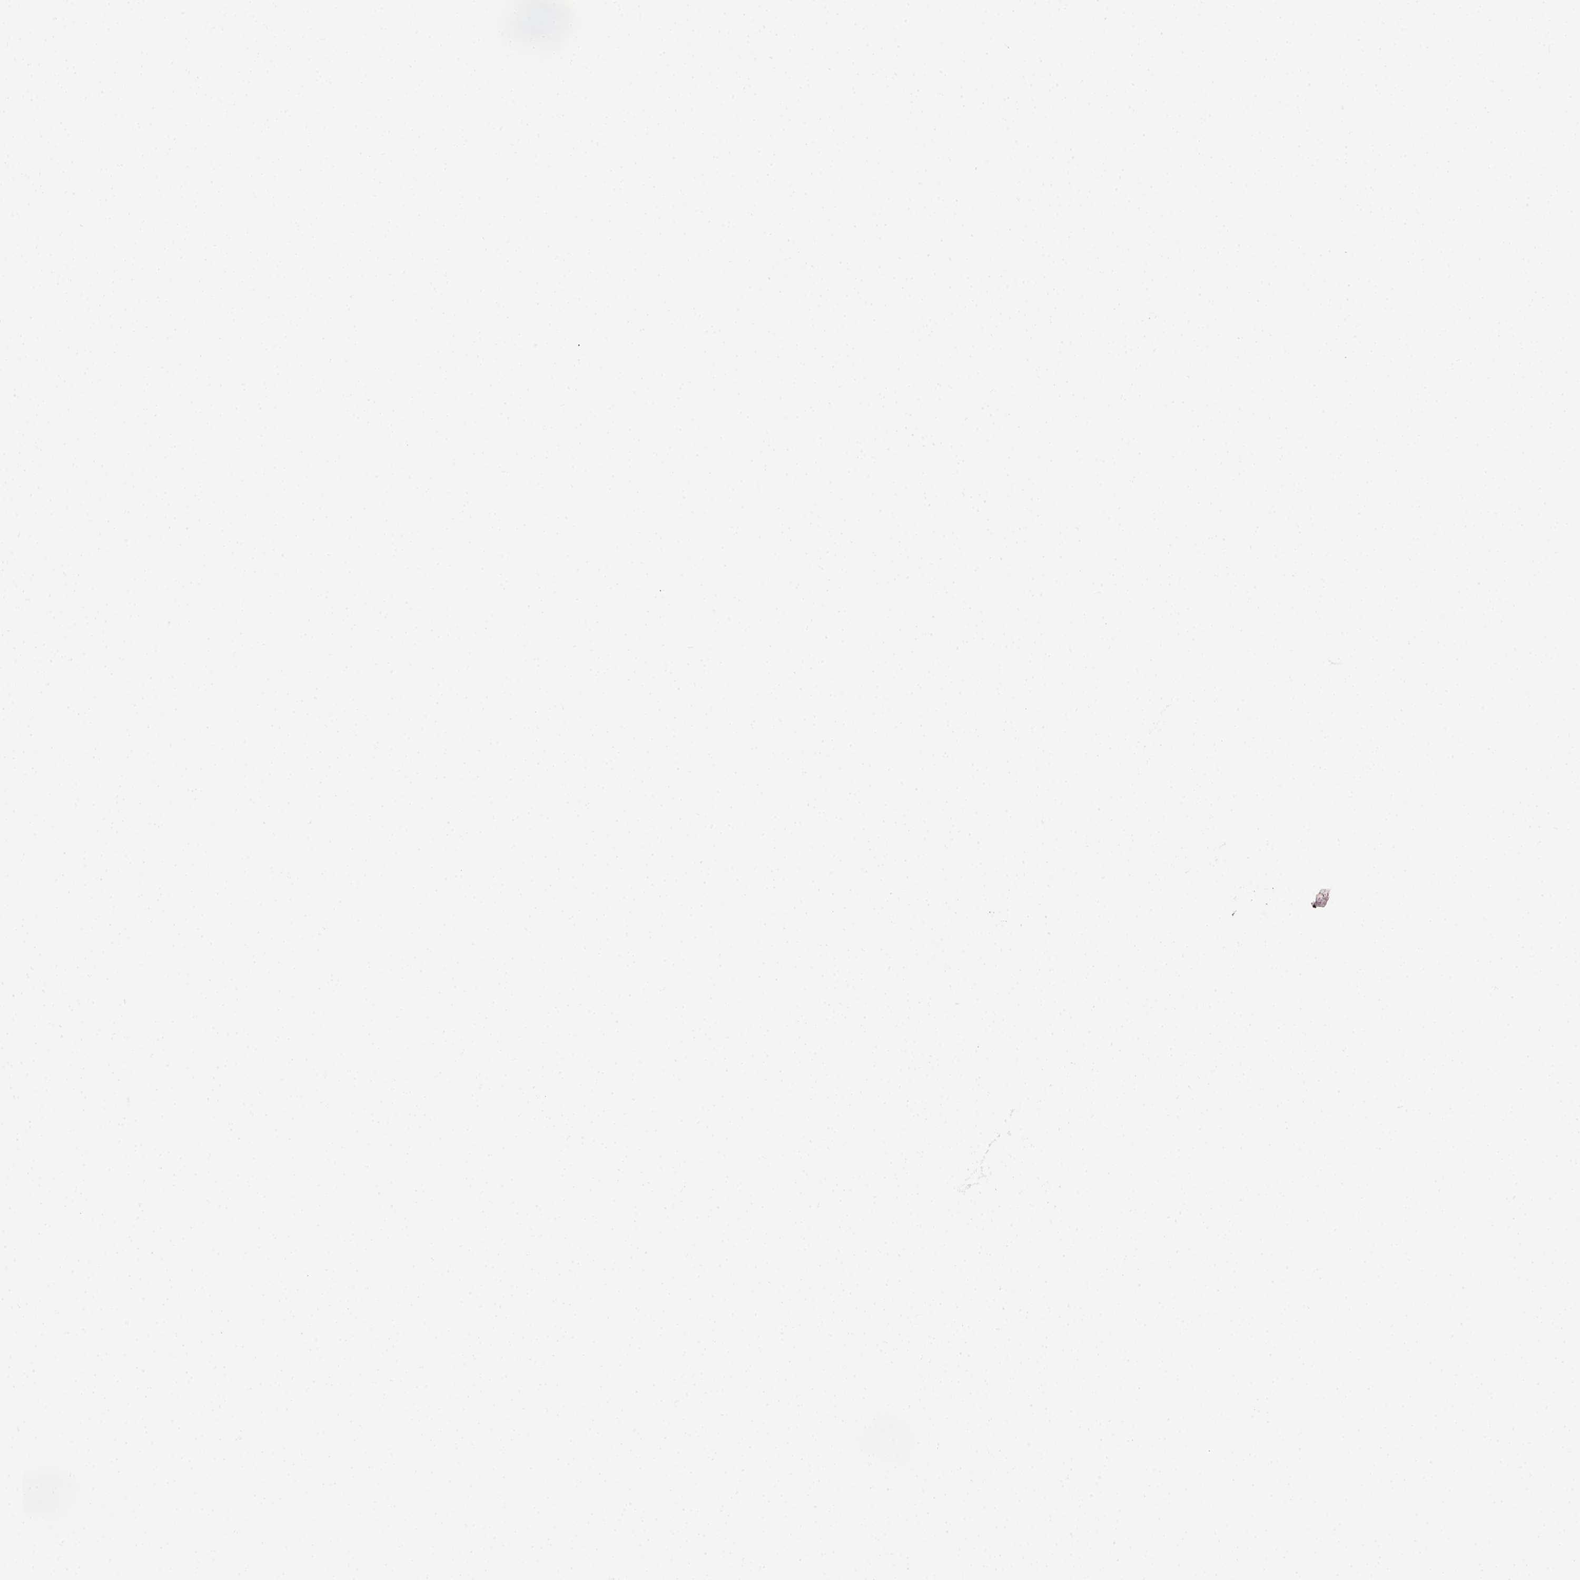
{"staining": {"intensity": "negative", "quantity": "none", "location": "none"}, "tissue": "colorectal cancer", "cell_type": "Tumor cells", "image_type": "cancer", "snomed": [{"axis": "morphology", "description": "Adenocarcinoma, NOS"}, {"axis": "topography", "description": "Colon"}], "caption": "A histopathology image of human colorectal cancer is negative for staining in tumor cells.", "gene": "FAM163B", "patient": {"sex": "female", "age": 67}}